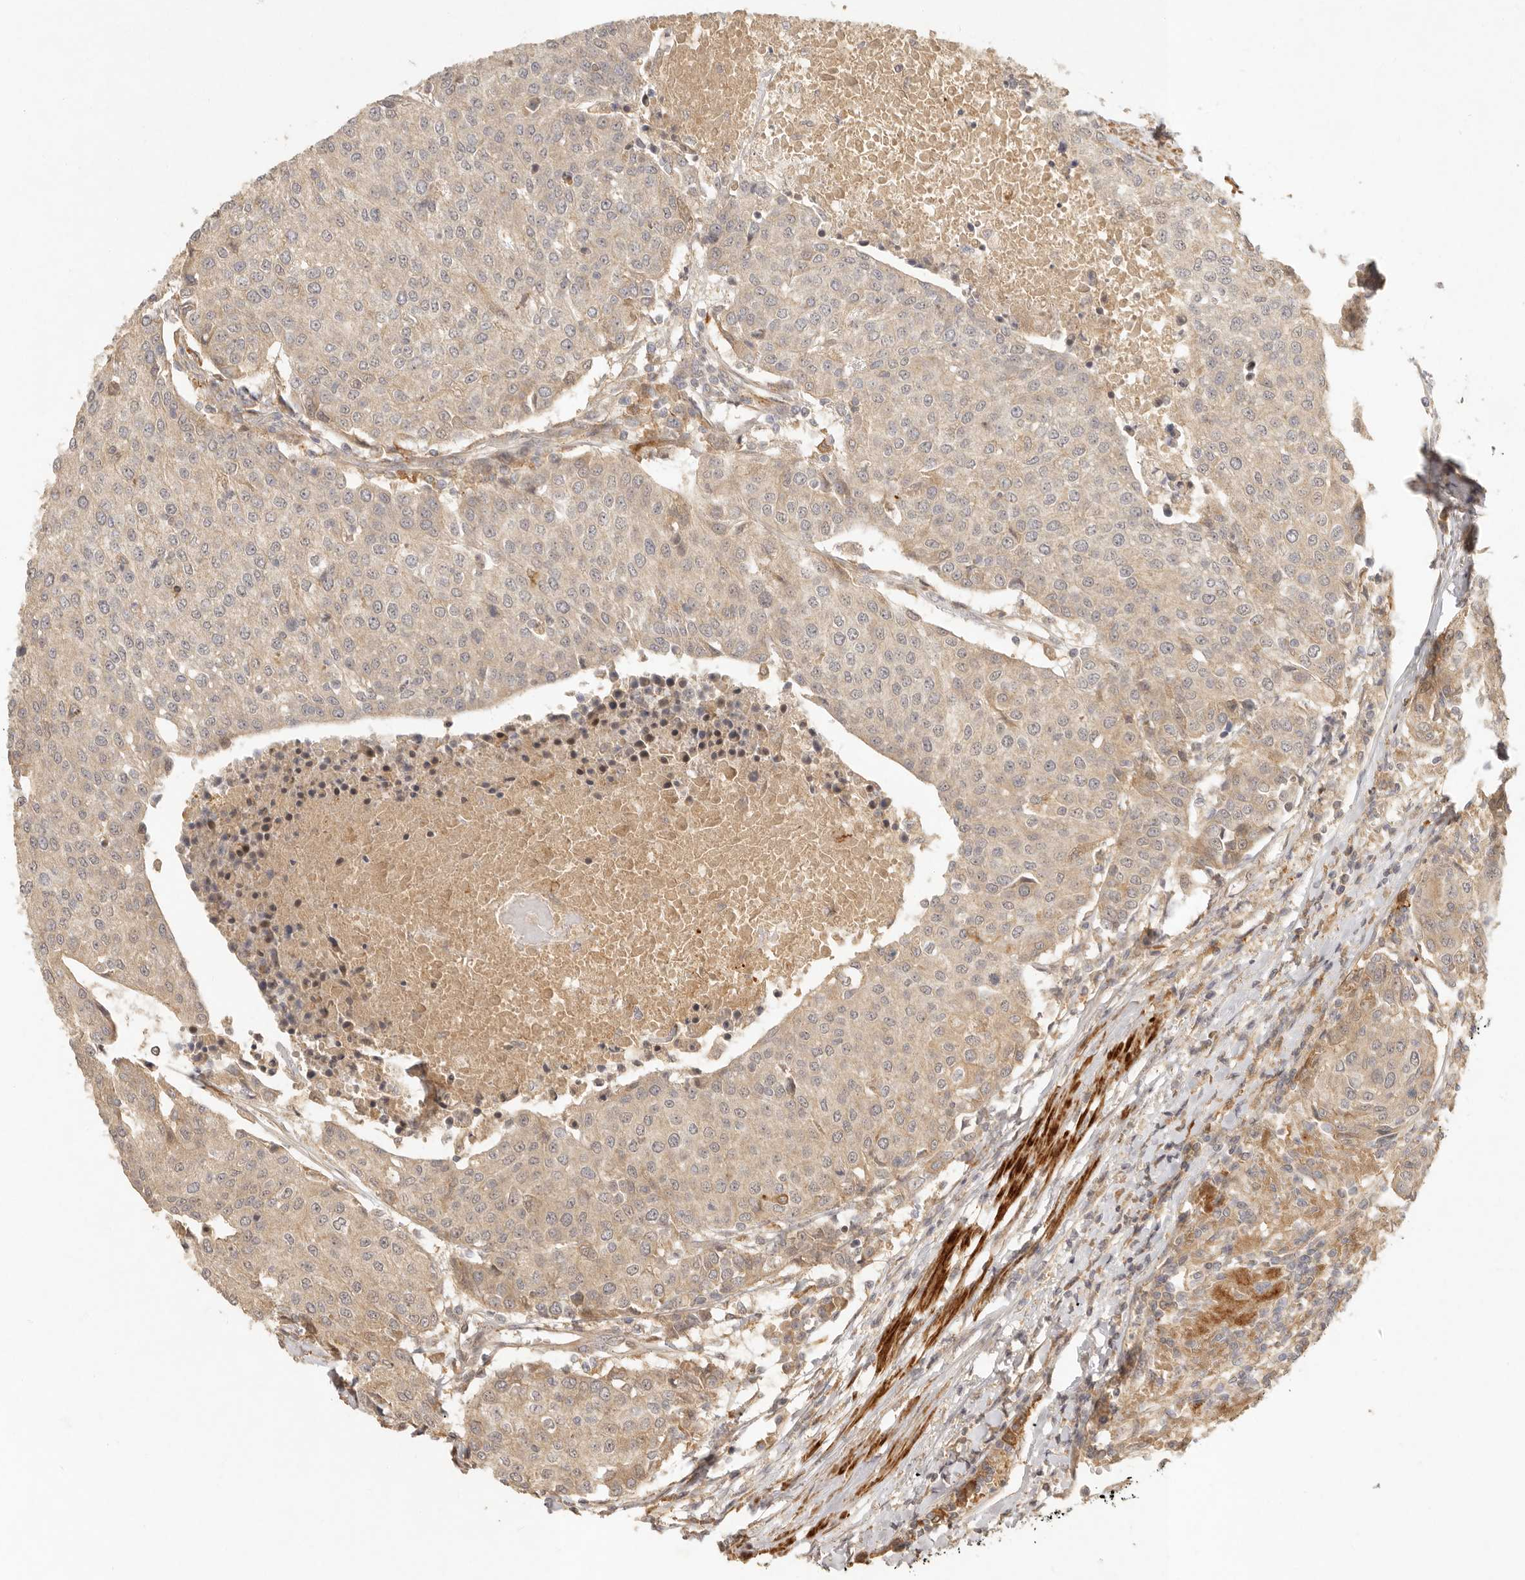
{"staining": {"intensity": "weak", "quantity": "25%-75%", "location": "cytoplasmic/membranous"}, "tissue": "urothelial cancer", "cell_type": "Tumor cells", "image_type": "cancer", "snomed": [{"axis": "morphology", "description": "Urothelial carcinoma, High grade"}, {"axis": "topography", "description": "Urinary bladder"}], "caption": "Tumor cells demonstrate low levels of weak cytoplasmic/membranous staining in about 25%-75% of cells in urothelial cancer. (DAB (3,3'-diaminobenzidine) IHC with brightfield microscopy, high magnification).", "gene": "VIPR1", "patient": {"sex": "female", "age": 85}}